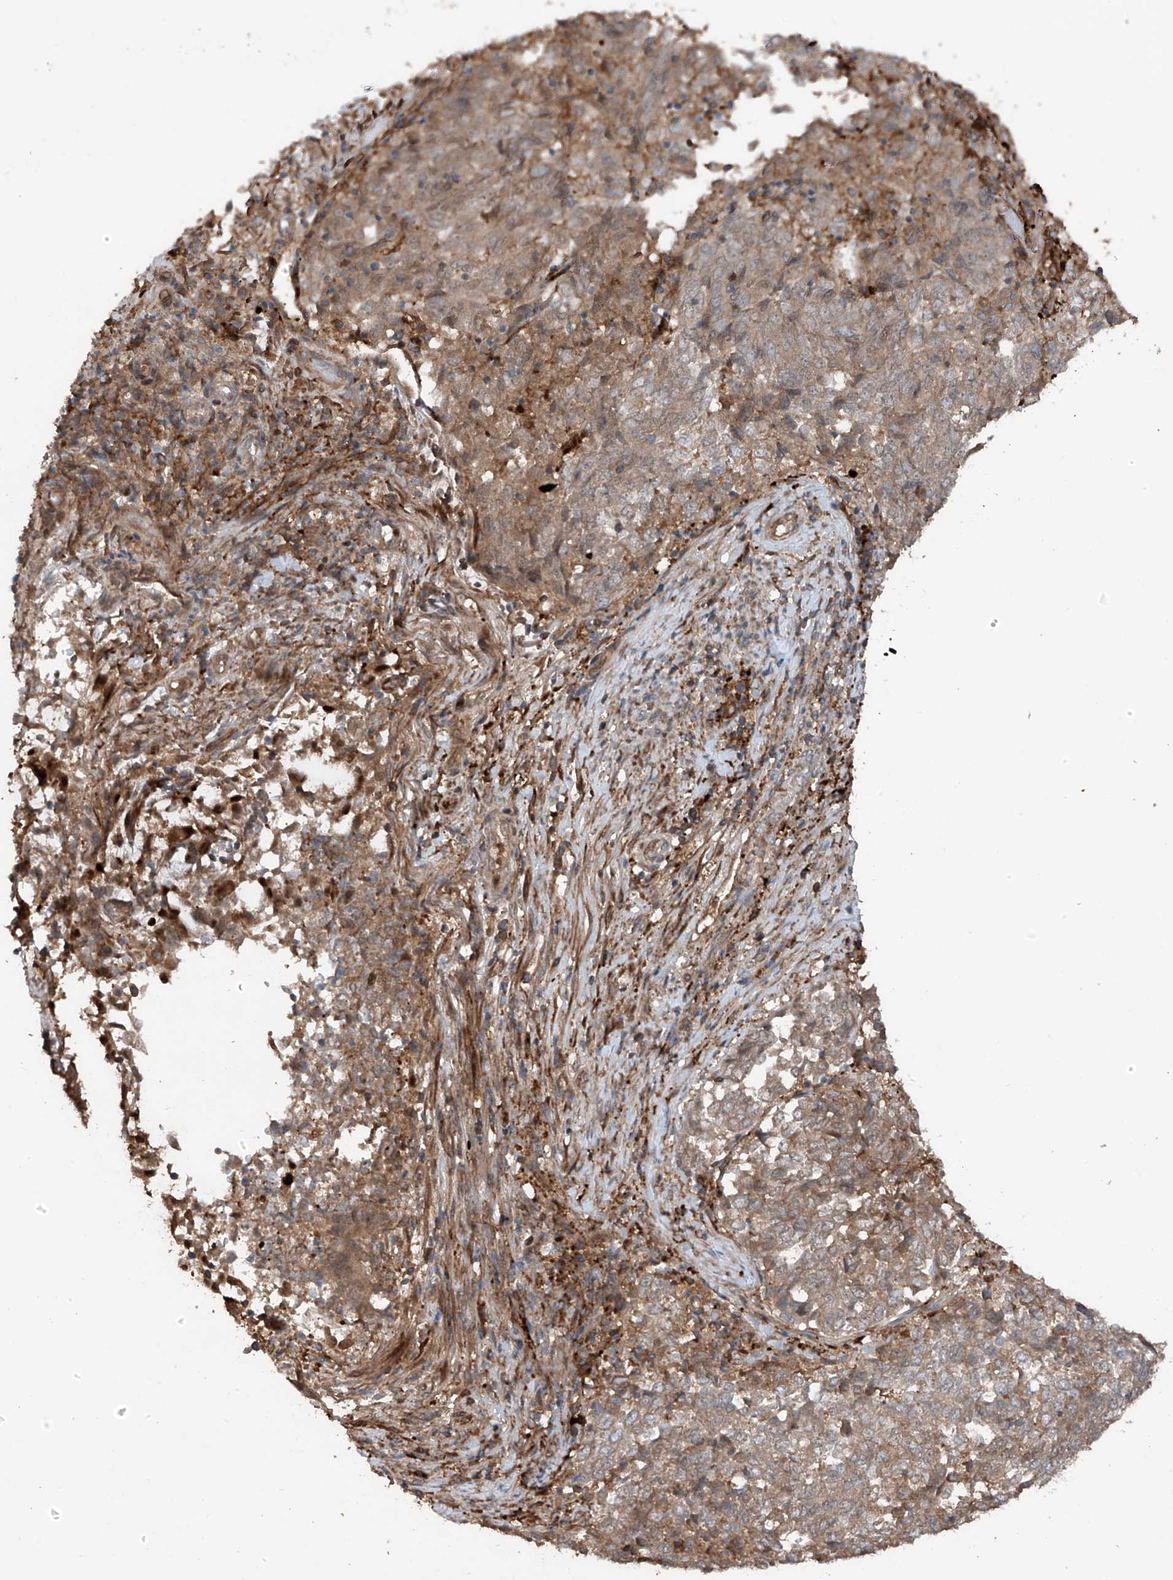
{"staining": {"intensity": "moderate", "quantity": ">75%", "location": "cytoplasmic/membranous"}, "tissue": "endometrial cancer", "cell_type": "Tumor cells", "image_type": "cancer", "snomed": [{"axis": "morphology", "description": "Adenocarcinoma, NOS"}, {"axis": "topography", "description": "Endometrium"}], "caption": "Approximately >75% of tumor cells in endometrial cancer (adenocarcinoma) reveal moderate cytoplasmic/membranous protein positivity as visualized by brown immunohistochemical staining.", "gene": "SAMD3", "patient": {"sex": "female", "age": 80}}